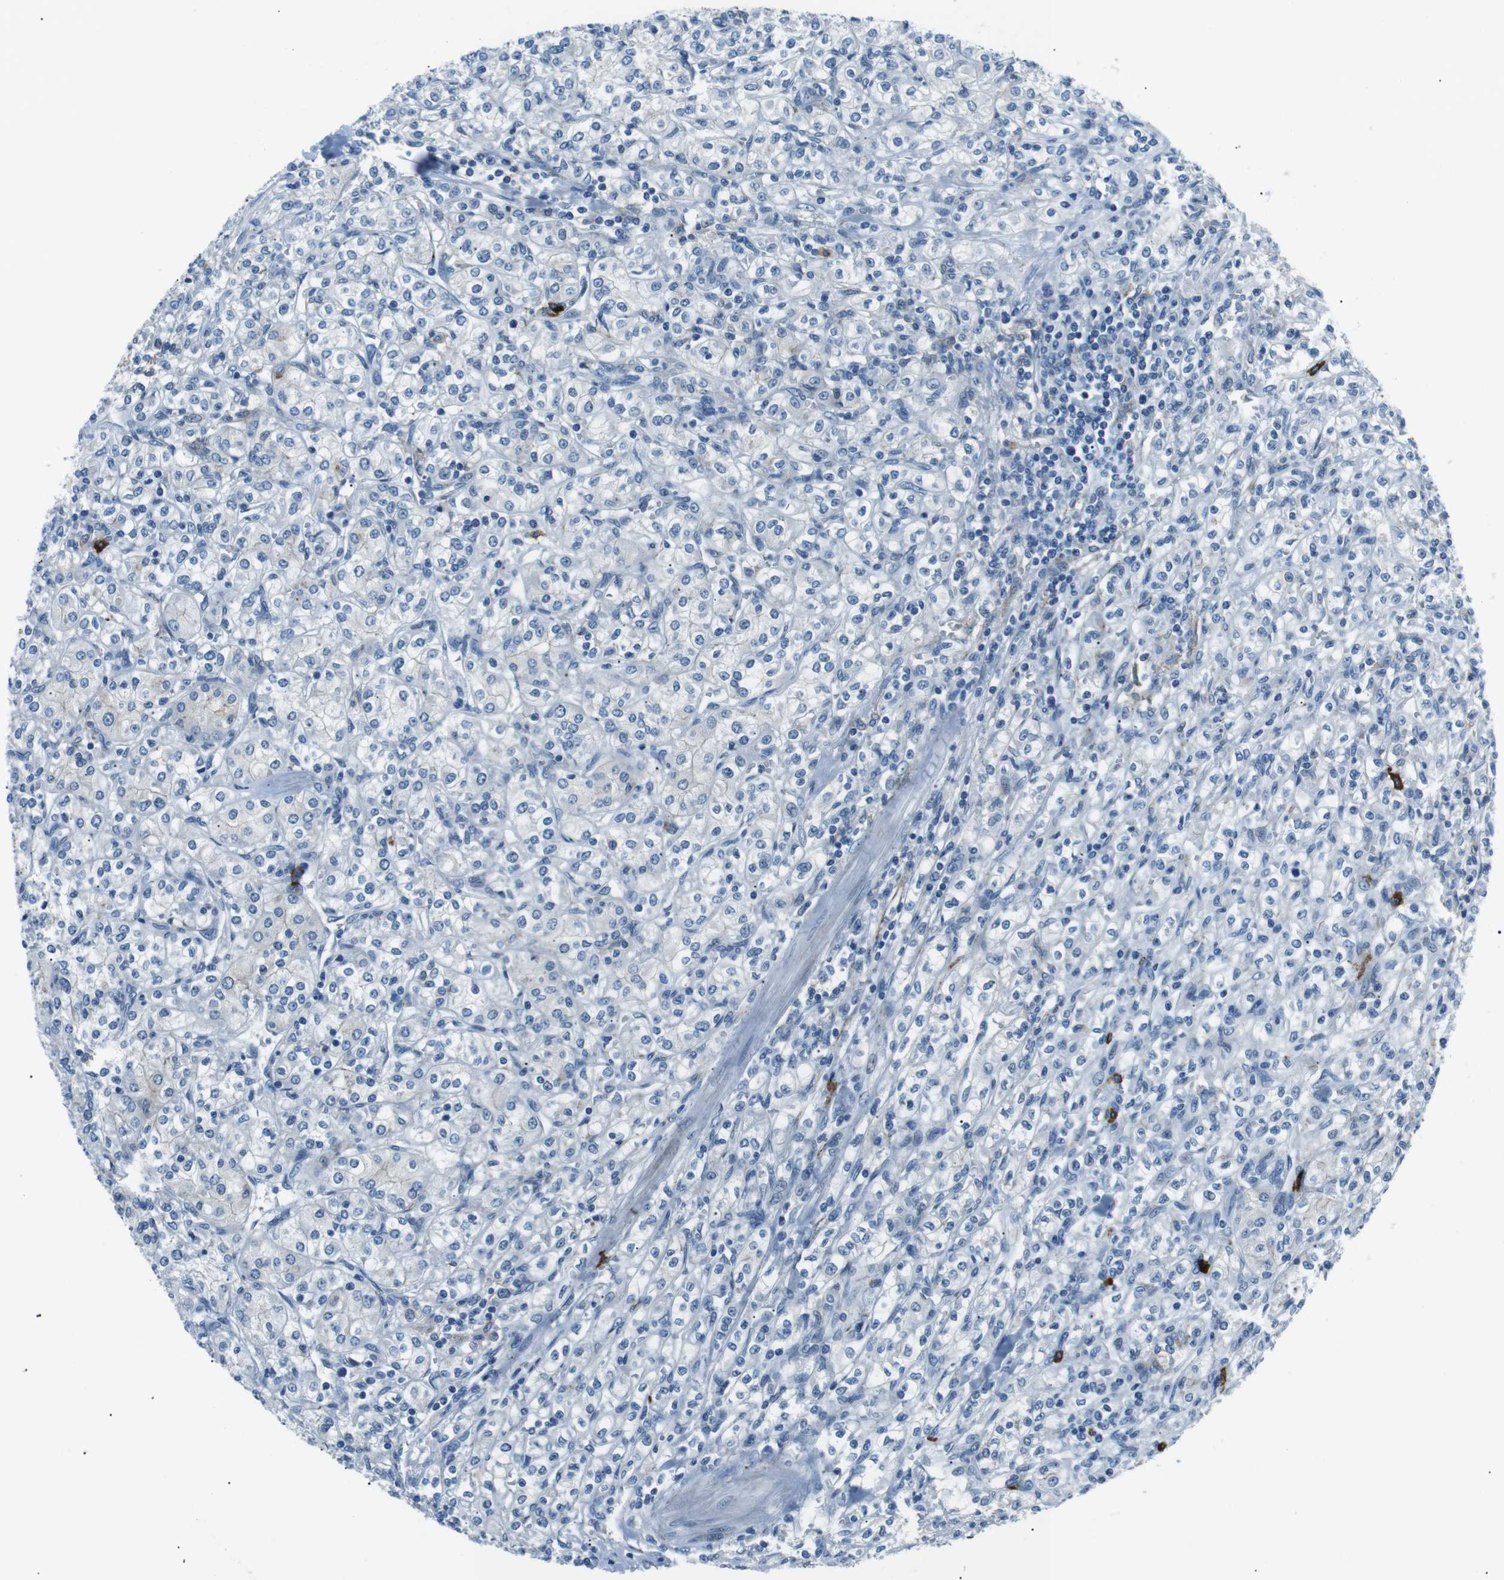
{"staining": {"intensity": "negative", "quantity": "none", "location": "none"}, "tissue": "renal cancer", "cell_type": "Tumor cells", "image_type": "cancer", "snomed": [{"axis": "morphology", "description": "Adenocarcinoma, NOS"}, {"axis": "topography", "description": "Kidney"}], "caption": "Renal cancer was stained to show a protein in brown. There is no significant staining in tumor cells.", "gene": "CSF2RA", "patient": {"sex": "male", "age": 77}}